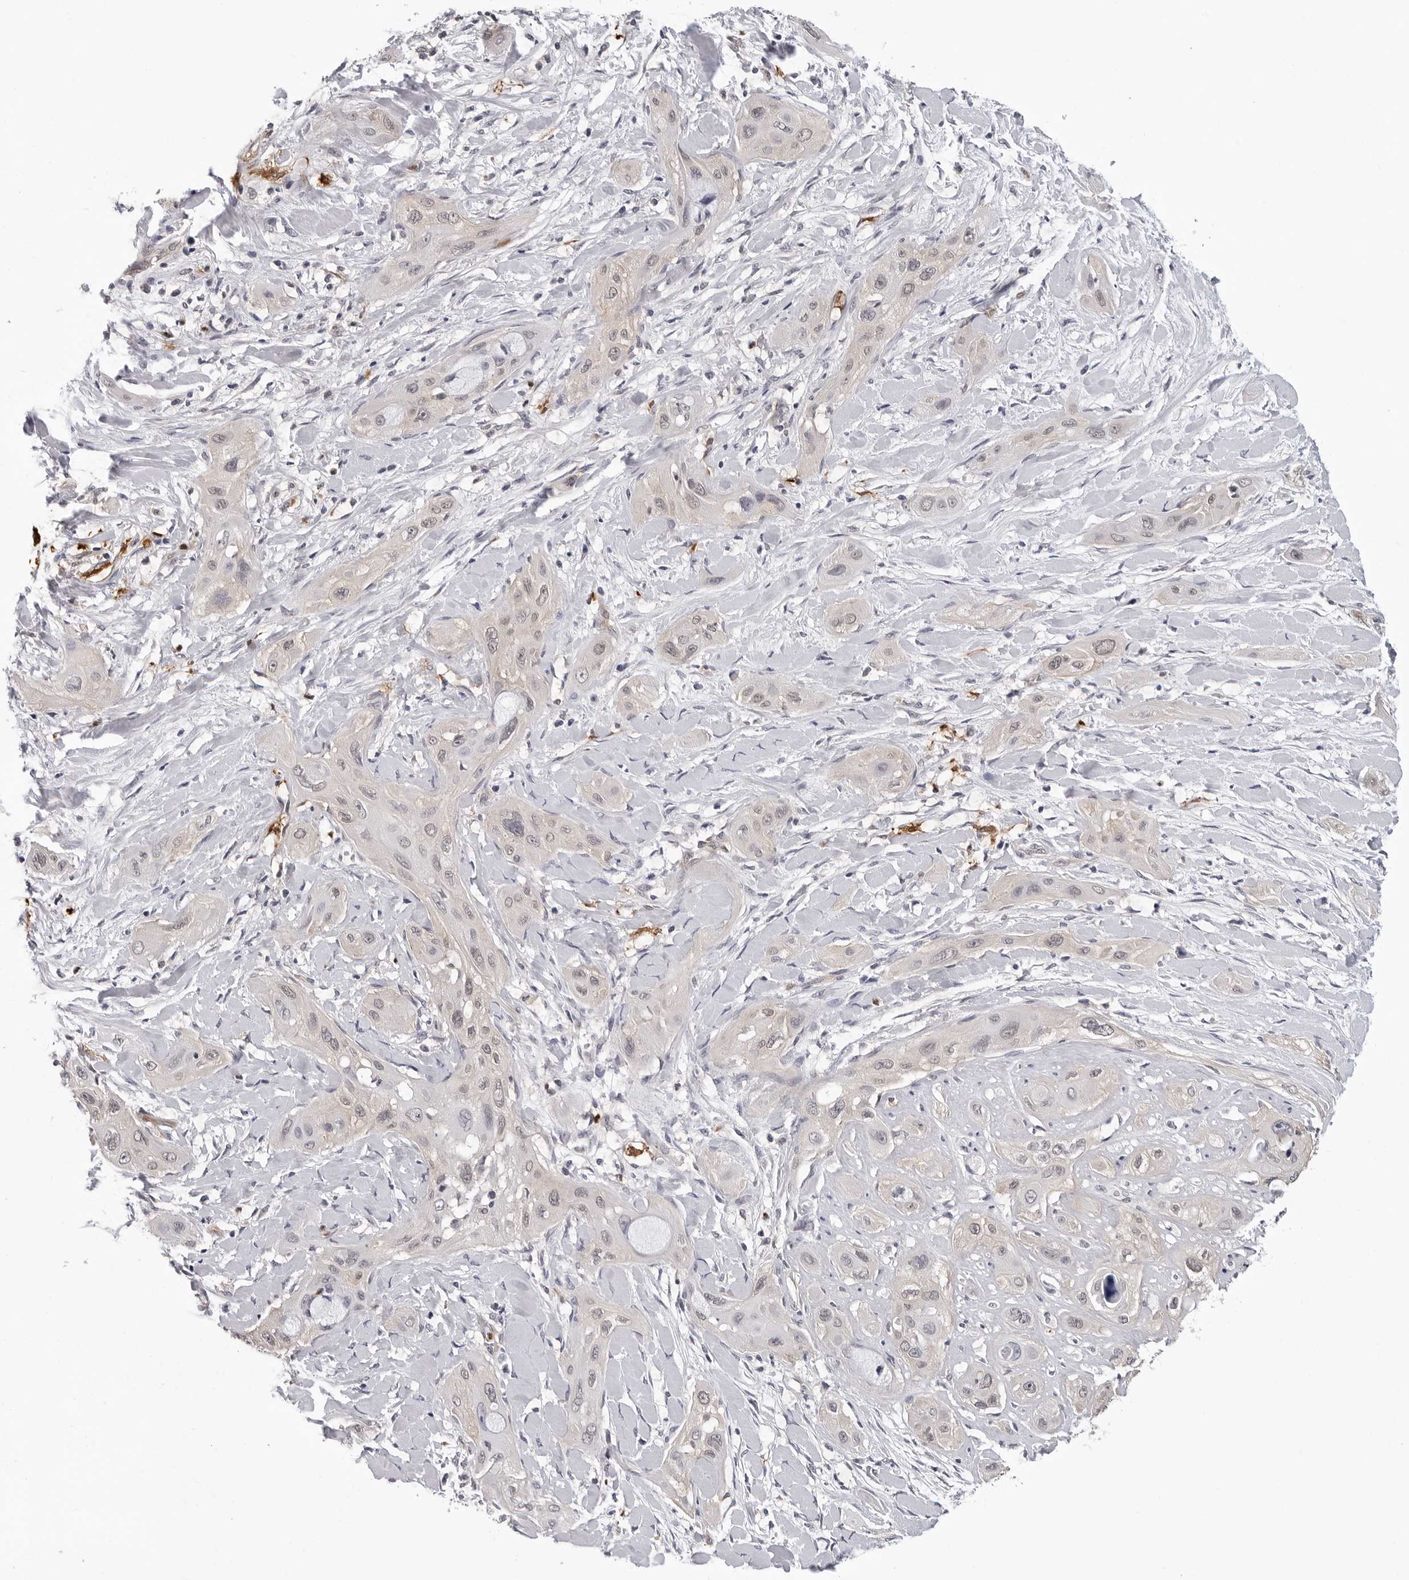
{"staining": {"intensity": "weak", "quantity": "<25%", "location": "cytoplasmic/membranous,nuclear"}, "tissue": "lung cancer", "cell_type": "Tumor cells", "image_type": "cancer", "snomed": [{"axis": "morphology", "description": "Squamous cell carcinoma, NOS"}, {"axis": "topography", "description": "Lung"}], "caption": "This is a micrograph of immunohistochemistry (IHC) staining of lung squamous cell carcinoma, which shows no expression in tumor cells.", "gene": "TRMT13", "patient": {"sex": "female", "age": 47}}